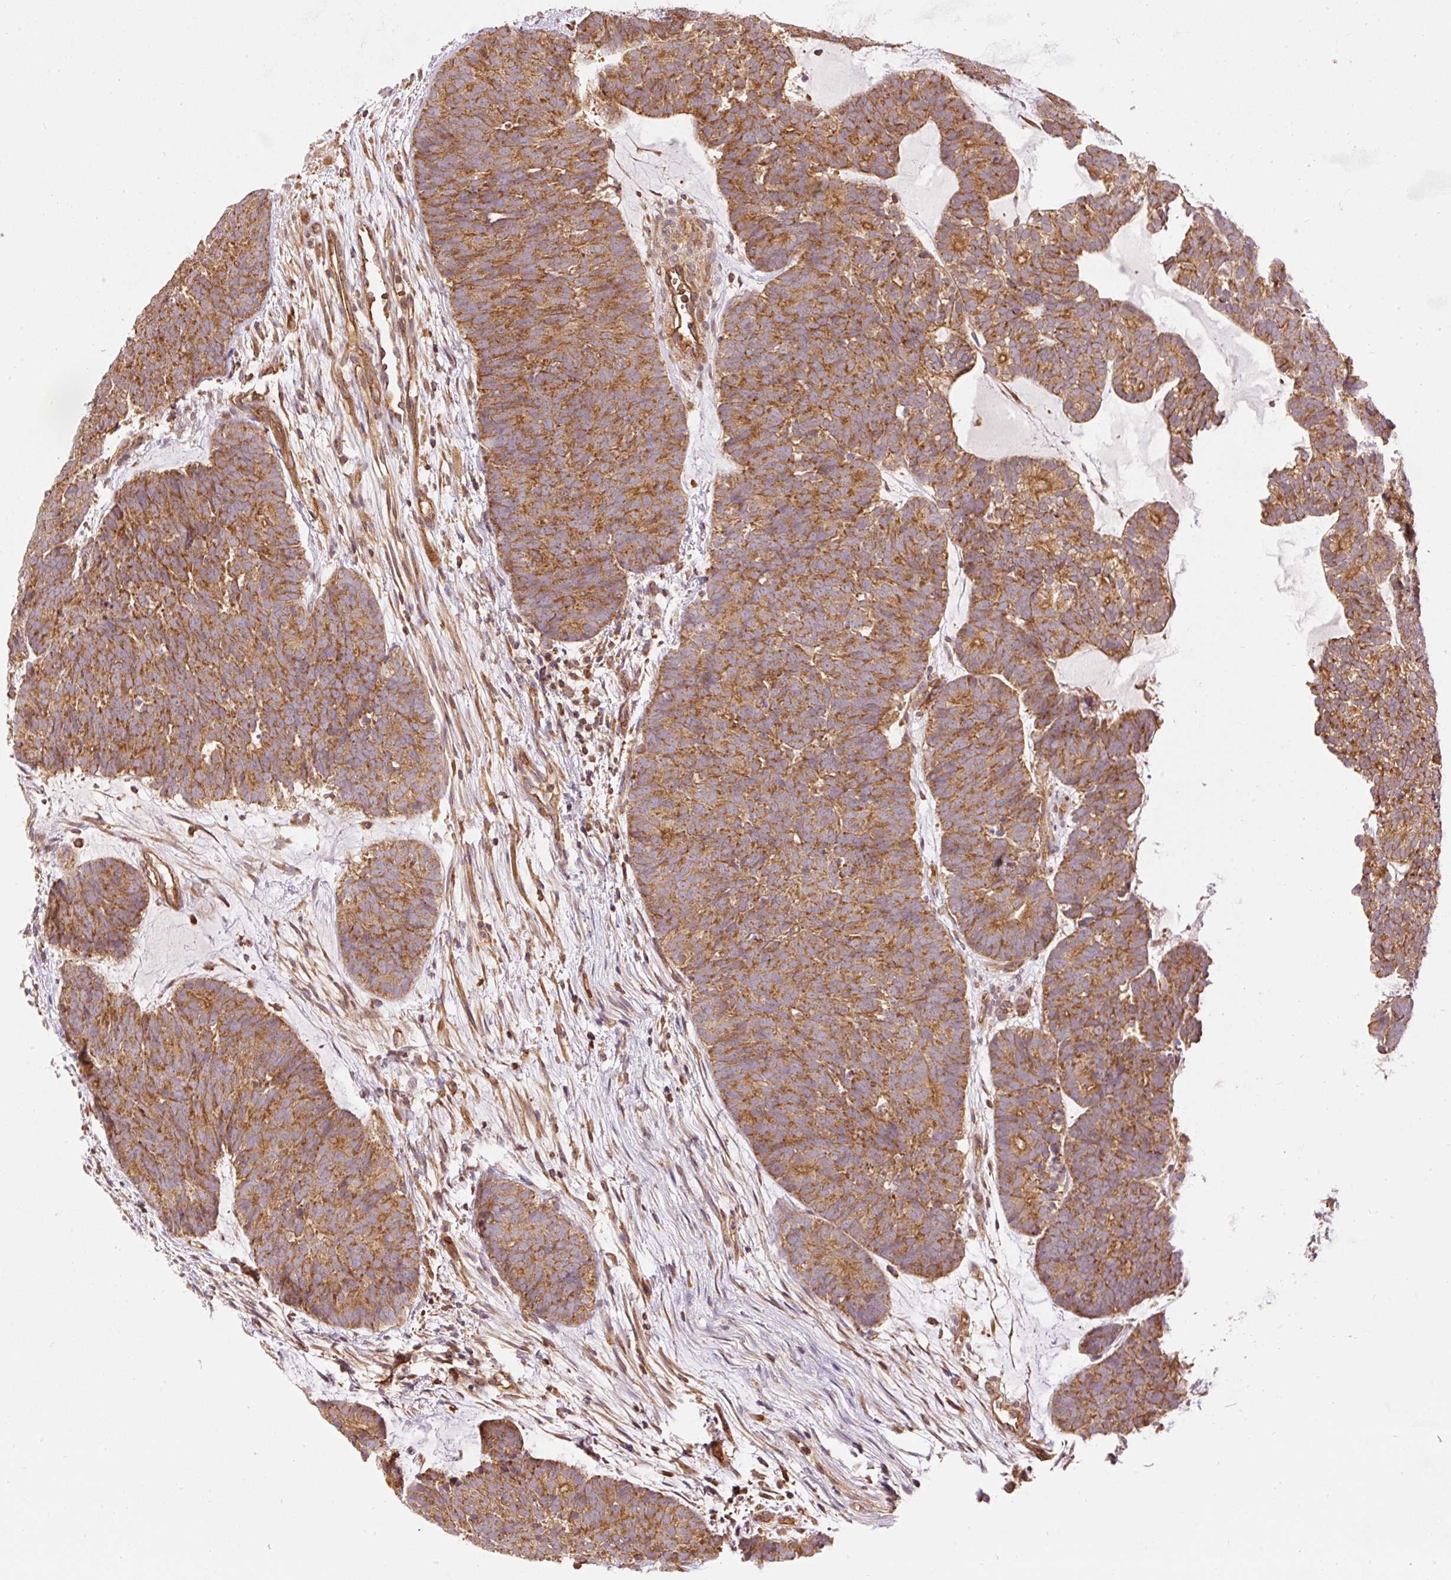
{"staining": {"intensity": "moderate", "quantity": ">75%", "location": "cytoplasmic/membranous"}, "tissue": "head and neck cancer", "cell_type": "Tumor cells", "image_type": "cancer", "snomed": [{"axis": "morphology", "description": "Adenocarcinoma, NOS"}, {"axis": "topography", "description": "Head-Neck"}], "caption": "The immunohistochemical stain highlights moderate cytoplasmic/membranous staining in tumor cells of head and neck cancer (adenocarcinoma) tissue.", "gene": "ADCY4", "patient": {"sex": "female", "age": 81}}